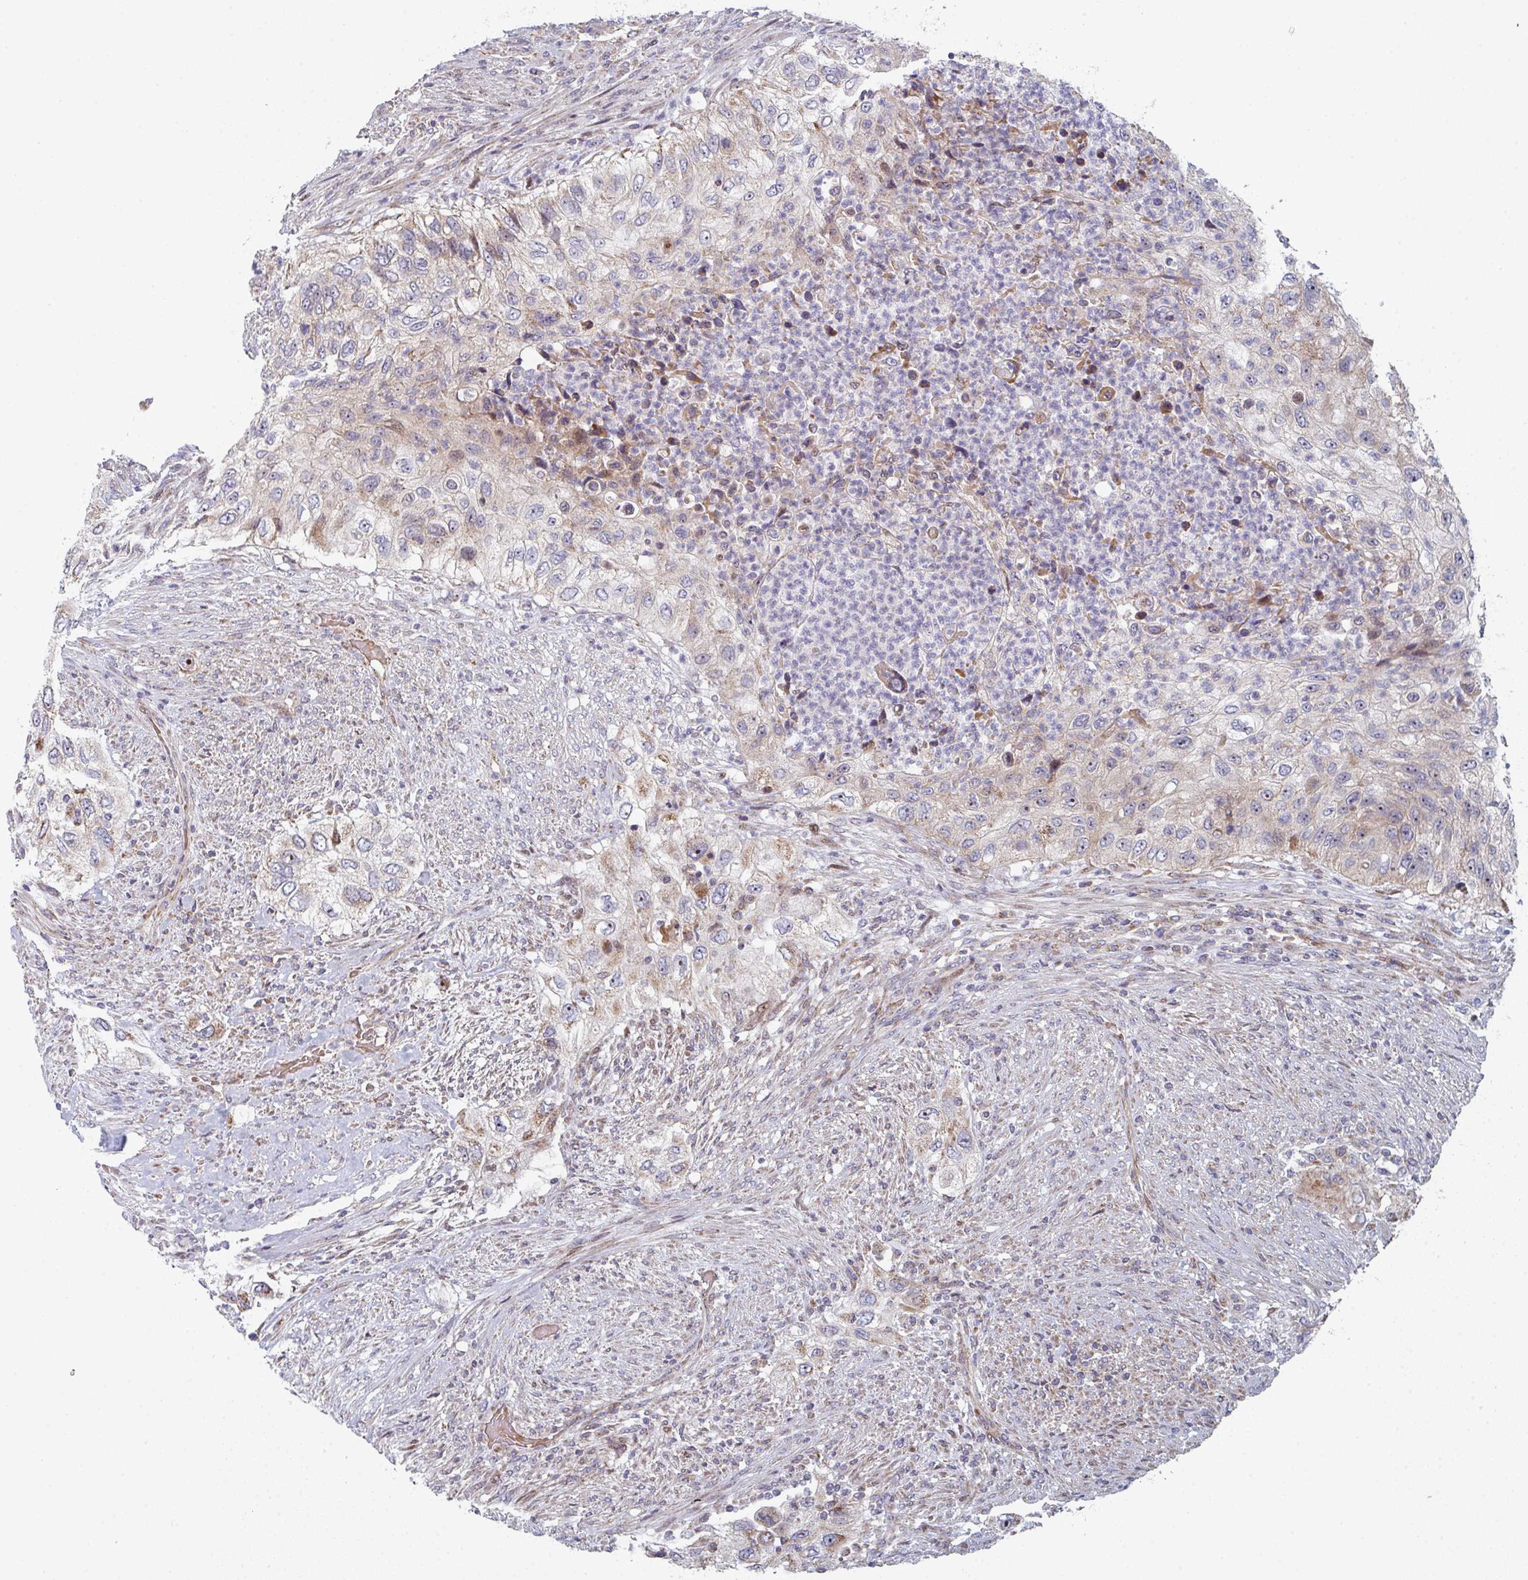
{"staining": {"intensity": "weak", "quantity": "<25%", "location": "cytoplasmic/membranous"}, "tissue": "urothelial cancer", "cell_type": "Tumor cells", "image_type": "cancer", "snomed": [{"axis": "morphology", "description": "Urothelial carcinoma, High grade"}, {"axis": "topography", "description": "Urinary bladder"}], "caption": "Image shows no protein staining in tumor cells of urothelial cancer tissue. Nuclei are stained in blue.", "gene": "ZNF644", "patient": {"sex": "female", "age": 60}}